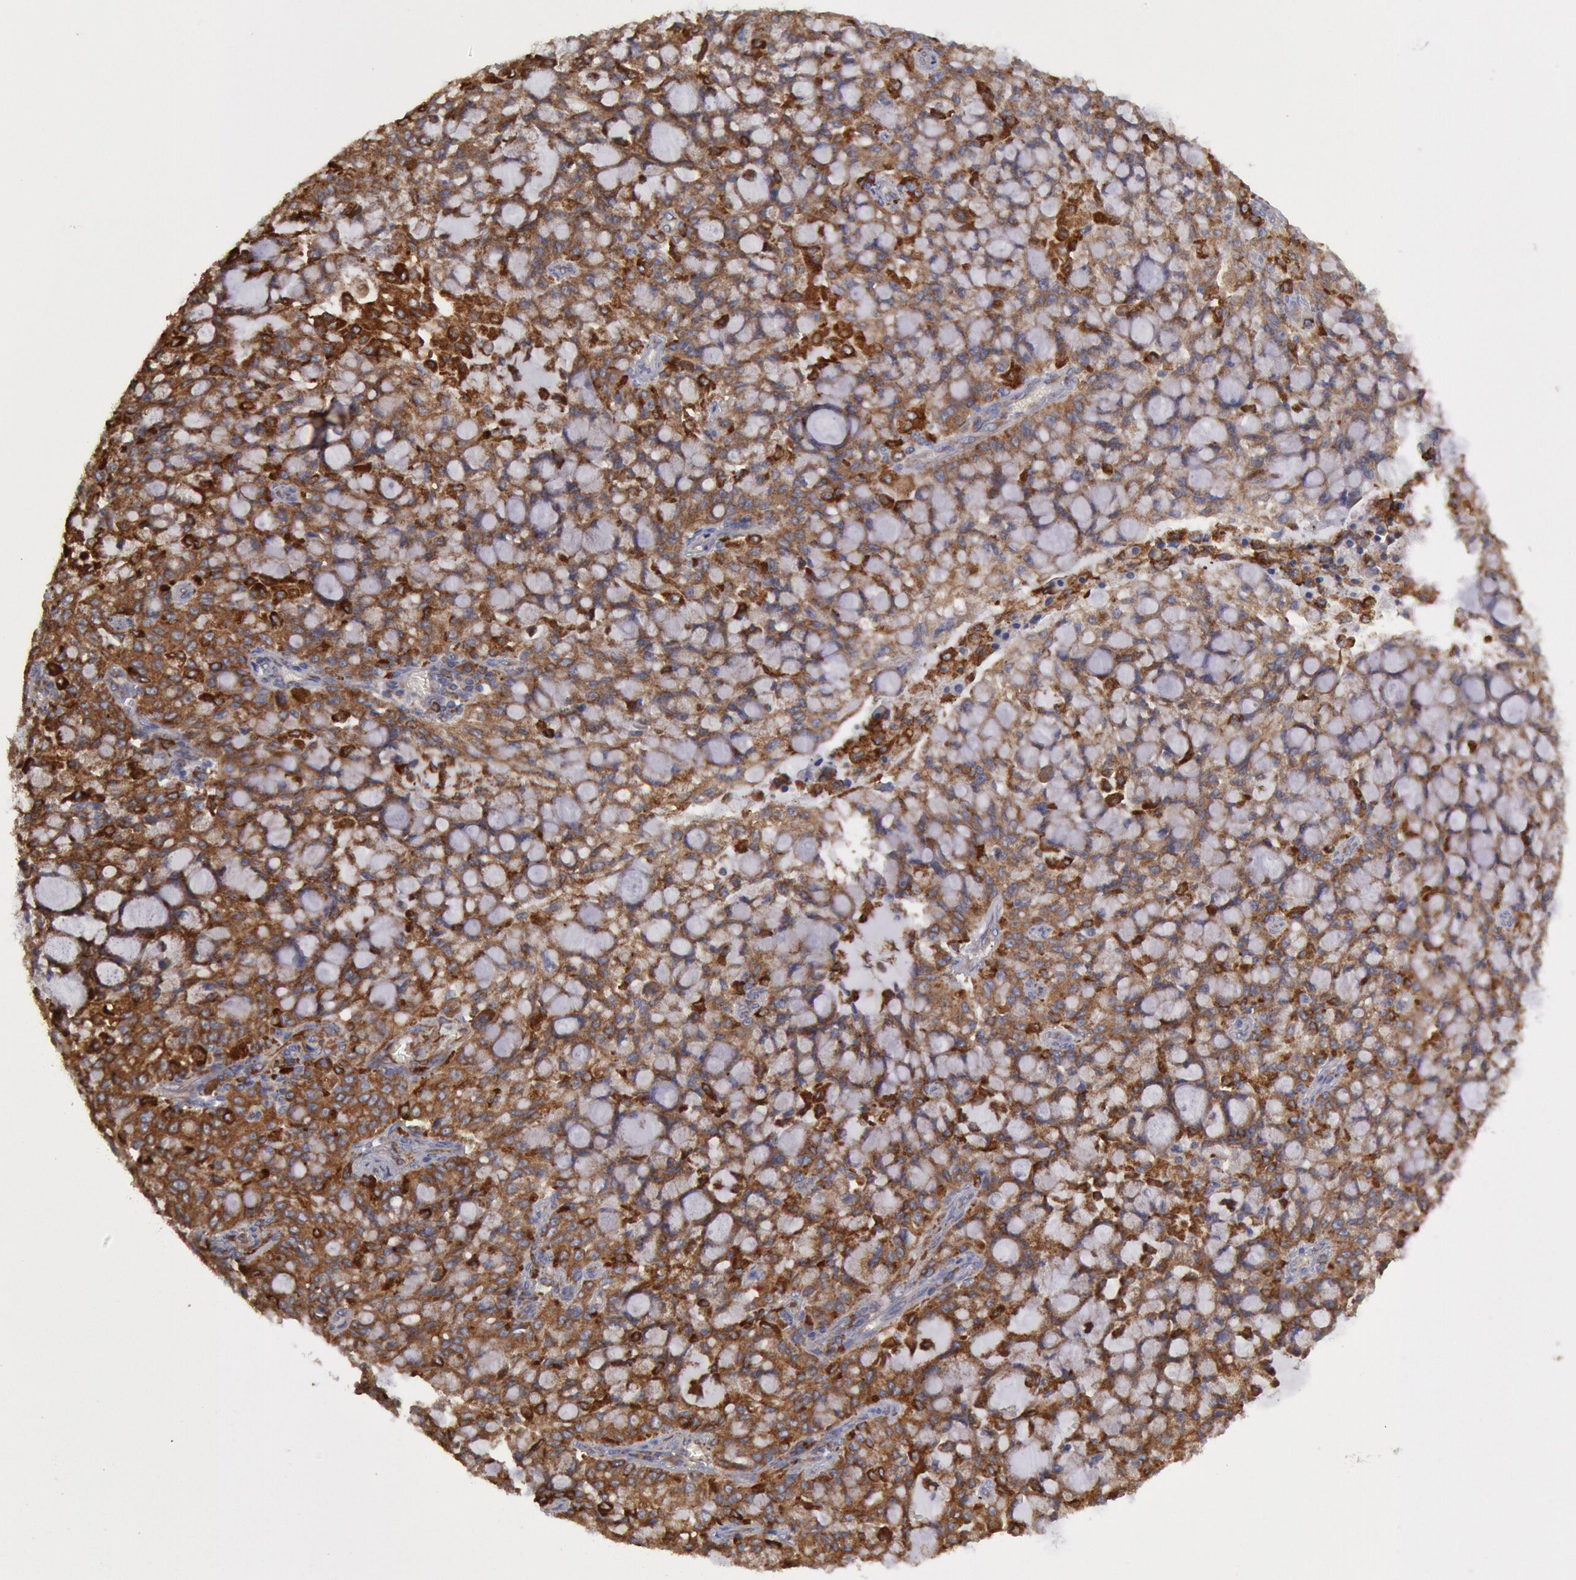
{"staining": {"intensity": "moderate", "quantity": ">75%", "location": "cytoplasmic/membranous"}, "tissue": "lung cancer", "cell_type": "Tumor cells", "image_type": "cancer", "snomed": [{"axis": "morphology", "description": "Adenocarcinoma, NOS"}, {"axis": "topography", "description": "Lung"}], "caption": "This micrograph shows adenocarcinoma (lung) stained with immunohistochemistry (IHC) to label a protein in brown. The cytoplasmic/membranous of tumor cells show moderate positivity for the protein. Nuclei are counter-stained blue.", "gene": "ERP44", "patient": {"sex": "female", "age": 44}}